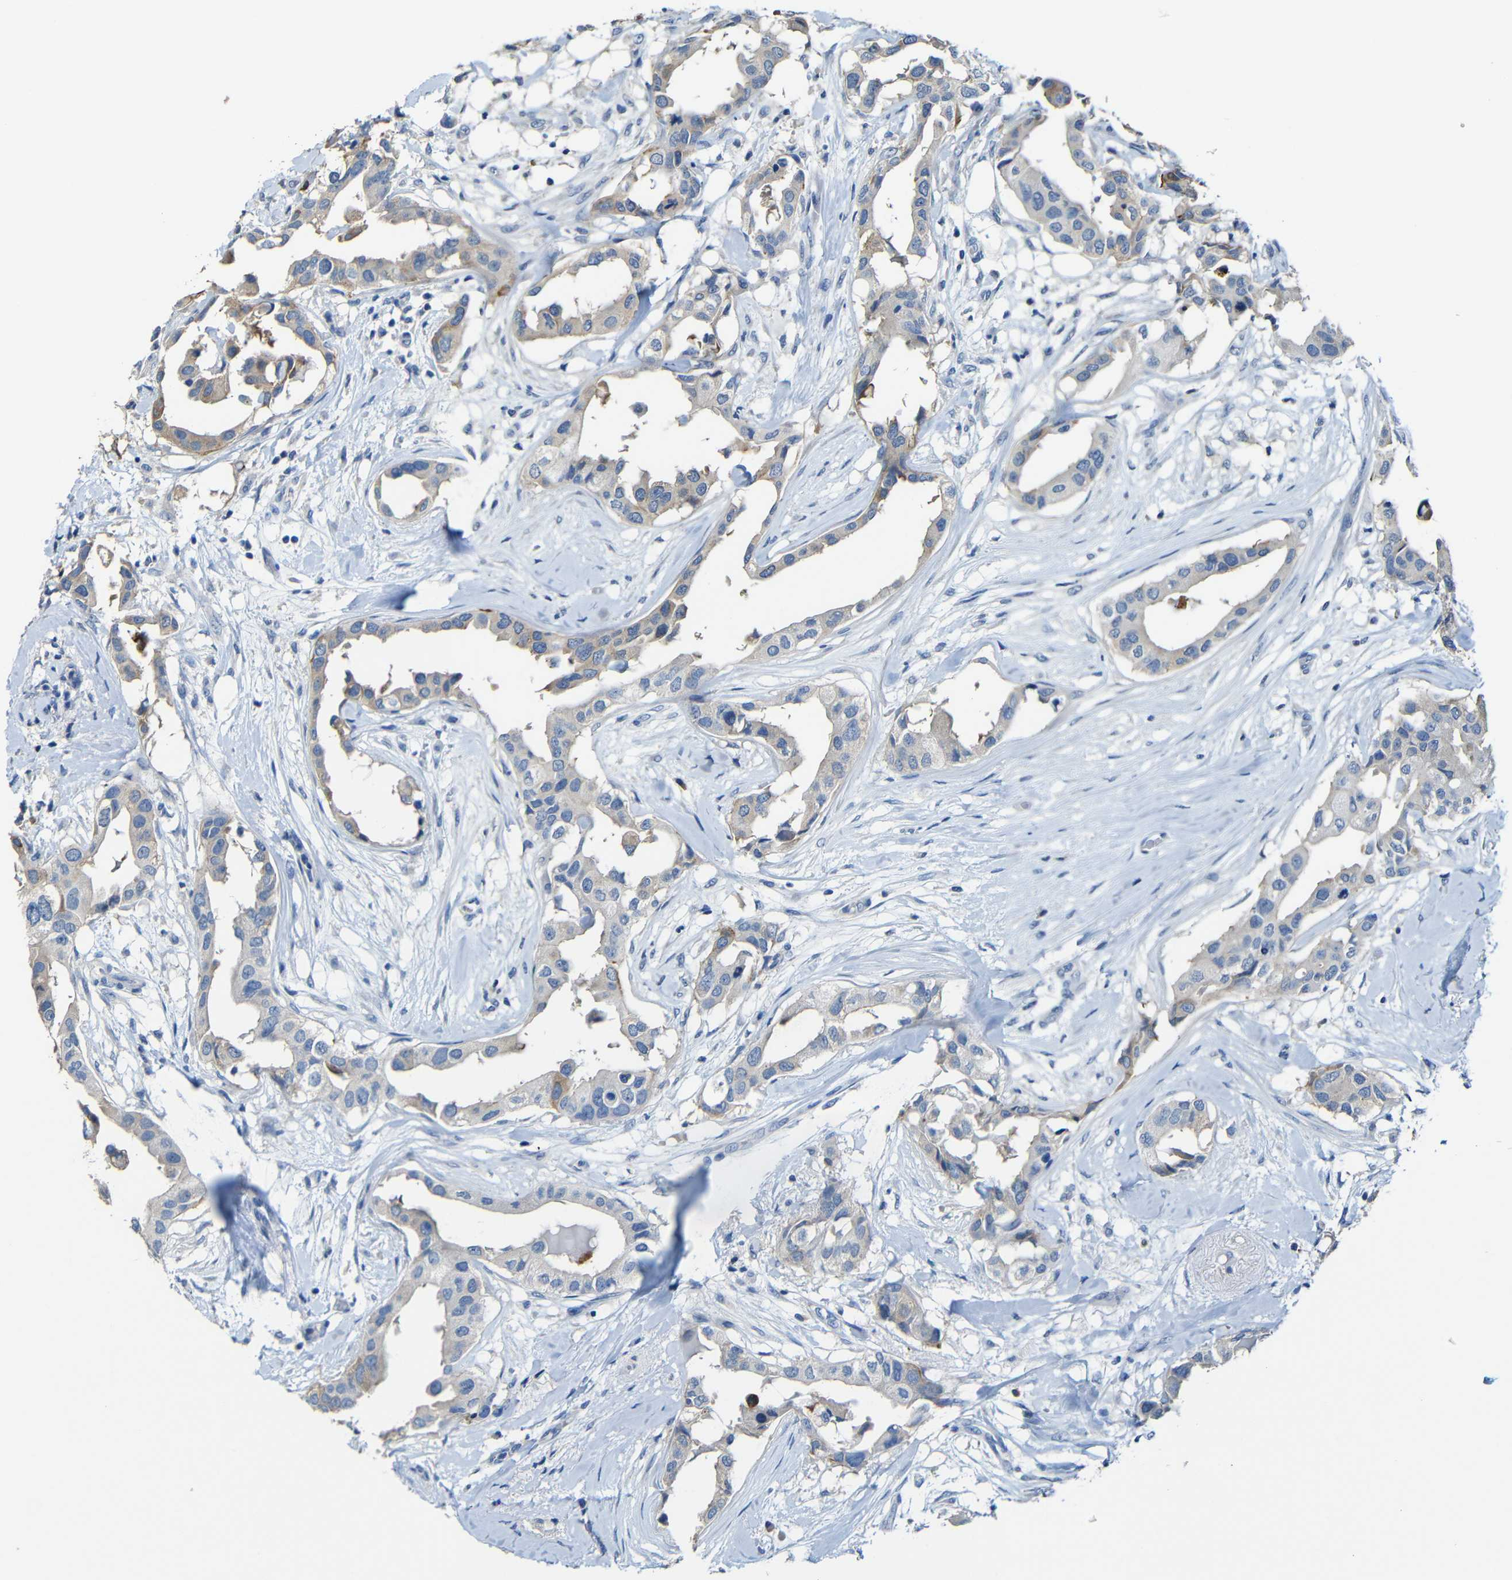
{"staining": {"intensity": "weak", "quantity": "<25%", "location": "cytoplasmic/membranous"}, "tissue": "breast cancer", "cell_type": "Tumor cells", "image_type": "cancer", "snomed": [{"axis": "morphology", "description": "Duct carcinoma"}, {"axis": "topography", "description": "Breast"}], "caption": "Immunohistochemistry (IHC) image of neoplastic tissue: breast cancer stained with DAB (3,3'-diaminobenzidine) demonstrates no significant protein staining in tumor cells. The staining was performed using DAB (3,3'-diaminobenzidine) to visualize the protein expression in brown, while the nuclei were stained in blue with hematoxylin (Magnification: 20x).", "gene": "ACKR2", "patient": {"sex": "female", "age": 40}}